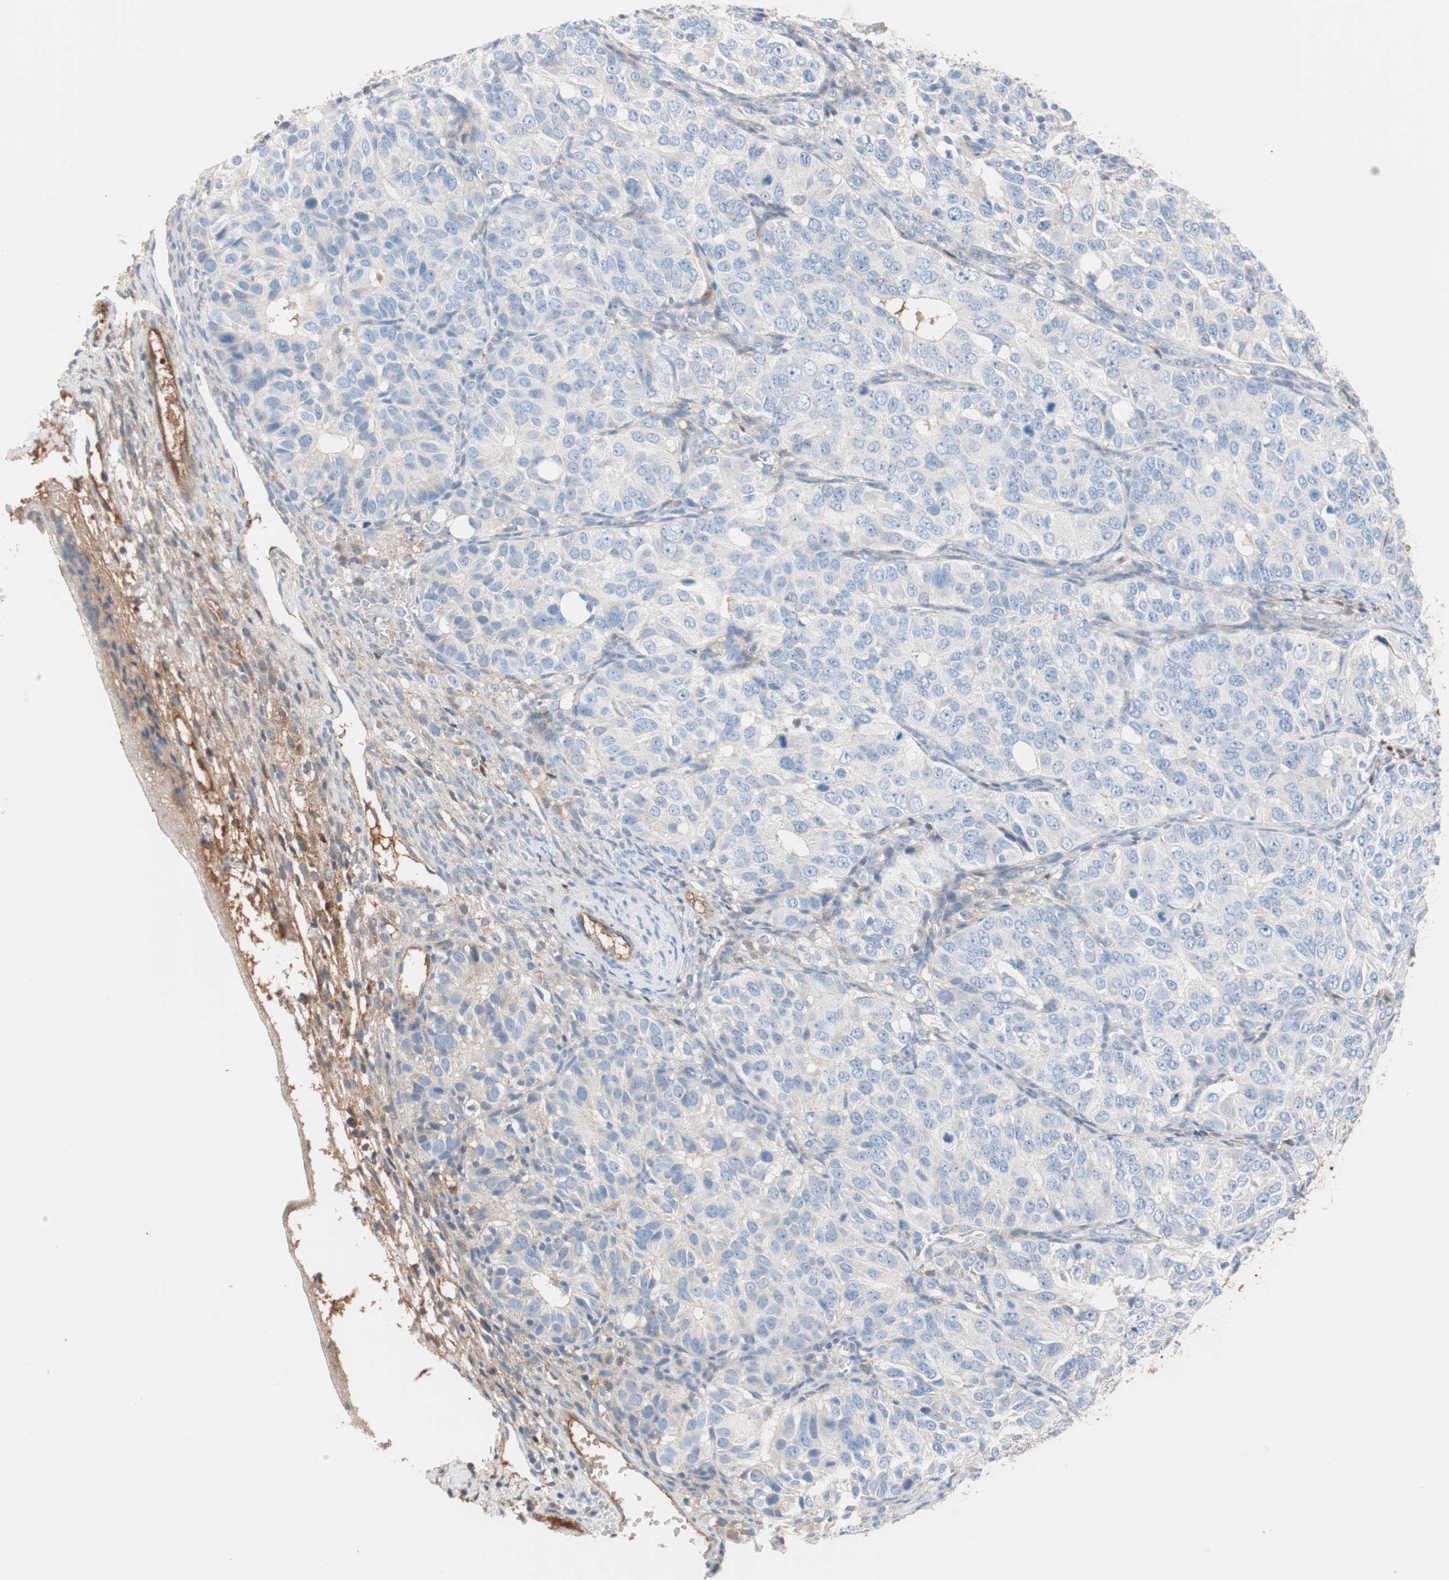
{"staining": {"intensity": "negative", "quantity": "none", "location": "none"}, "tissue": "ovarian cancer", "cell_type": "Tumor cells", "image_type": "cancer", "snomed": [{"axis": "morphology", "description": "Carcinoma, endometroid"}, {"axis": "topography", "description": "Ovary"}], "caption": "This is an immunohistochemistry image of human ovarian cancer. There is no expression in tumor cells.", "gene": "RBP4", "patient": {"sex": "female", "age": 51}}